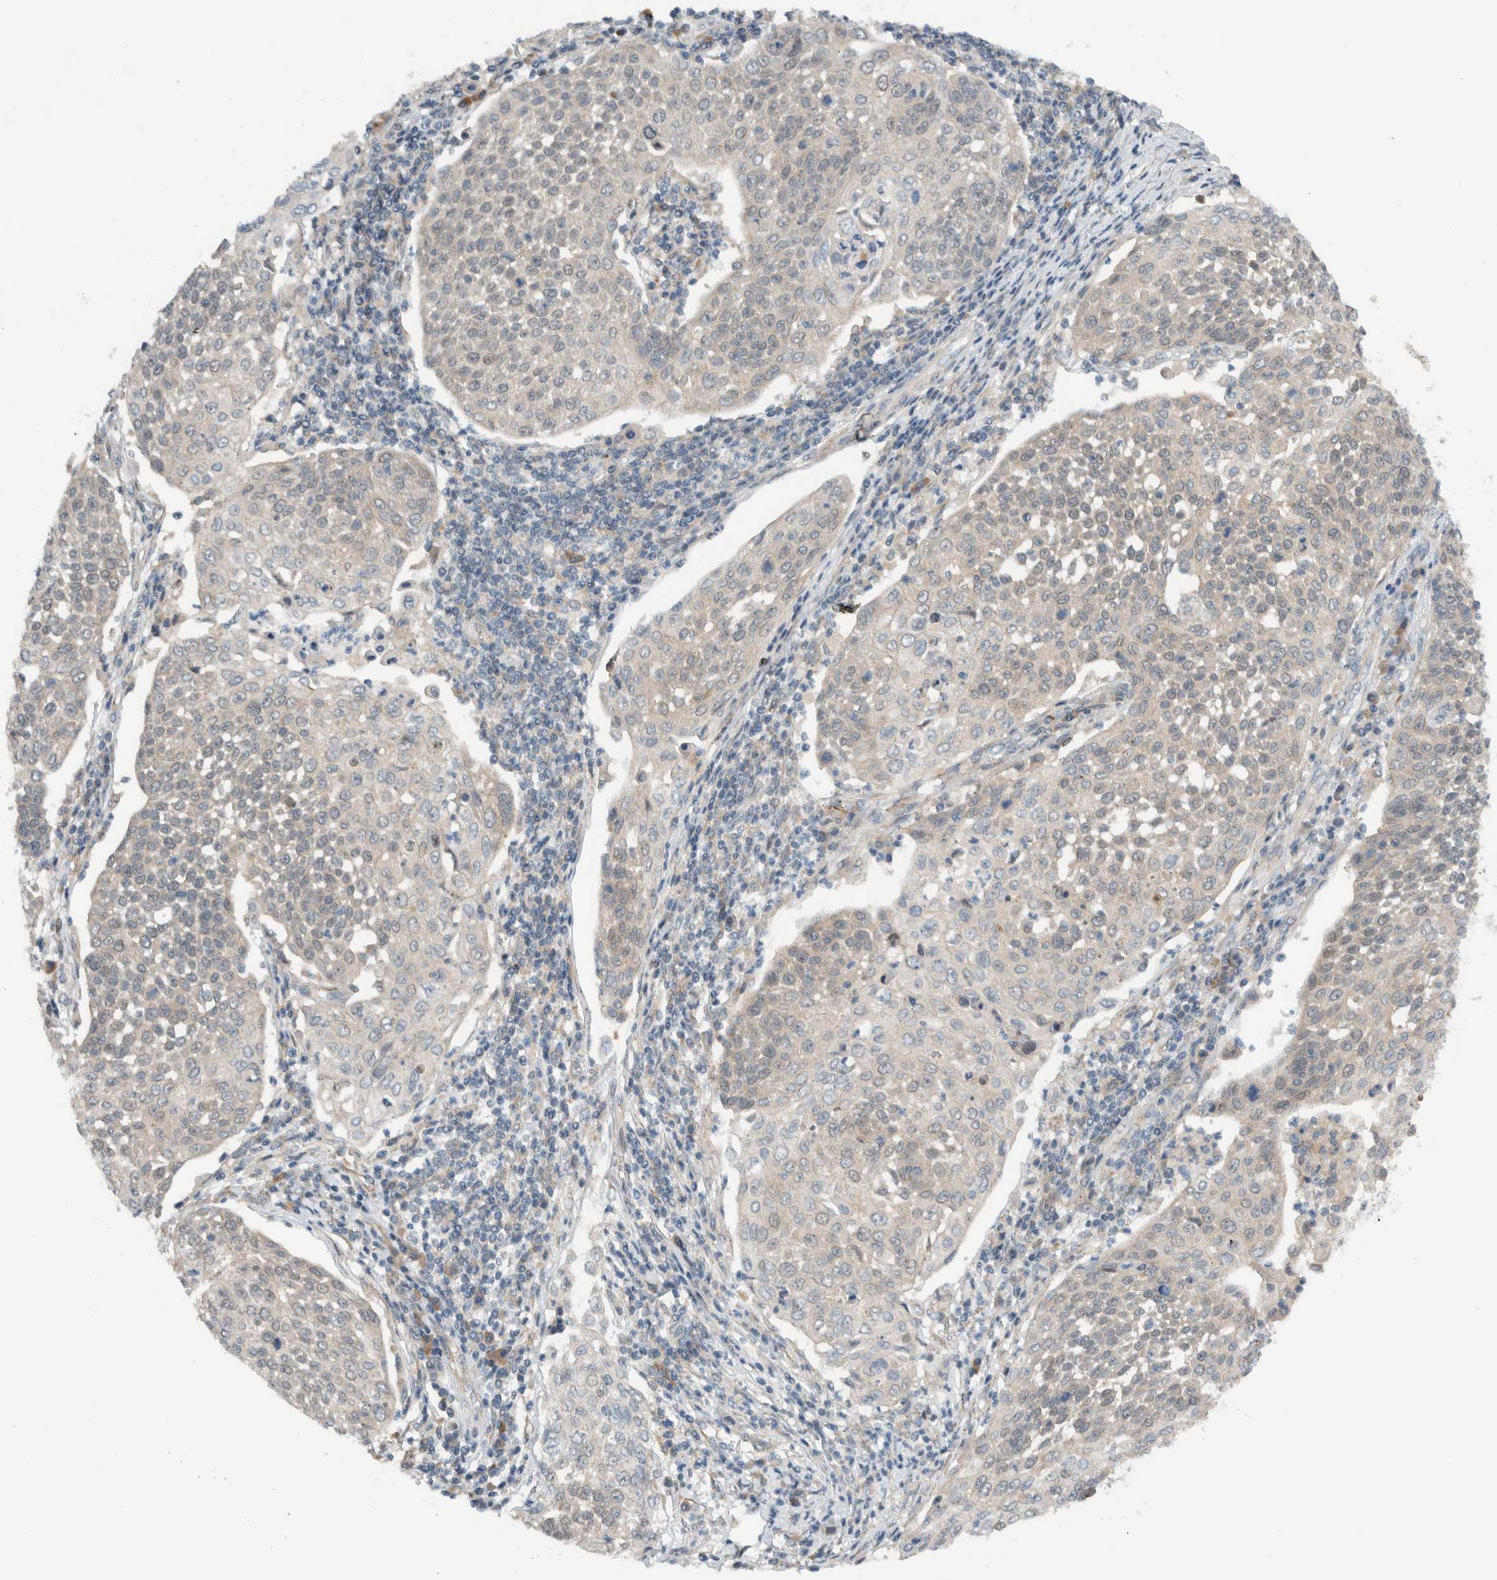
{"staining": {"intensity": "negative", "quantity": "none", "location": "none"}, "tissue": "cervical cancer", "cell_type": "Tumor cells", "image_type": "cancer", "snomed": [{"axis": "morphology", "description": "Squamous cell carcinoma, NOS"}, {"axis": "topography", "description": "Cervix"}], "caption": "Immunohistochemical staining of cervical squamous cell carcinoma displays no significant staining in tumor cells.", "gene": "MPRIP", "patient": {"sex": "female", "age": 34}}